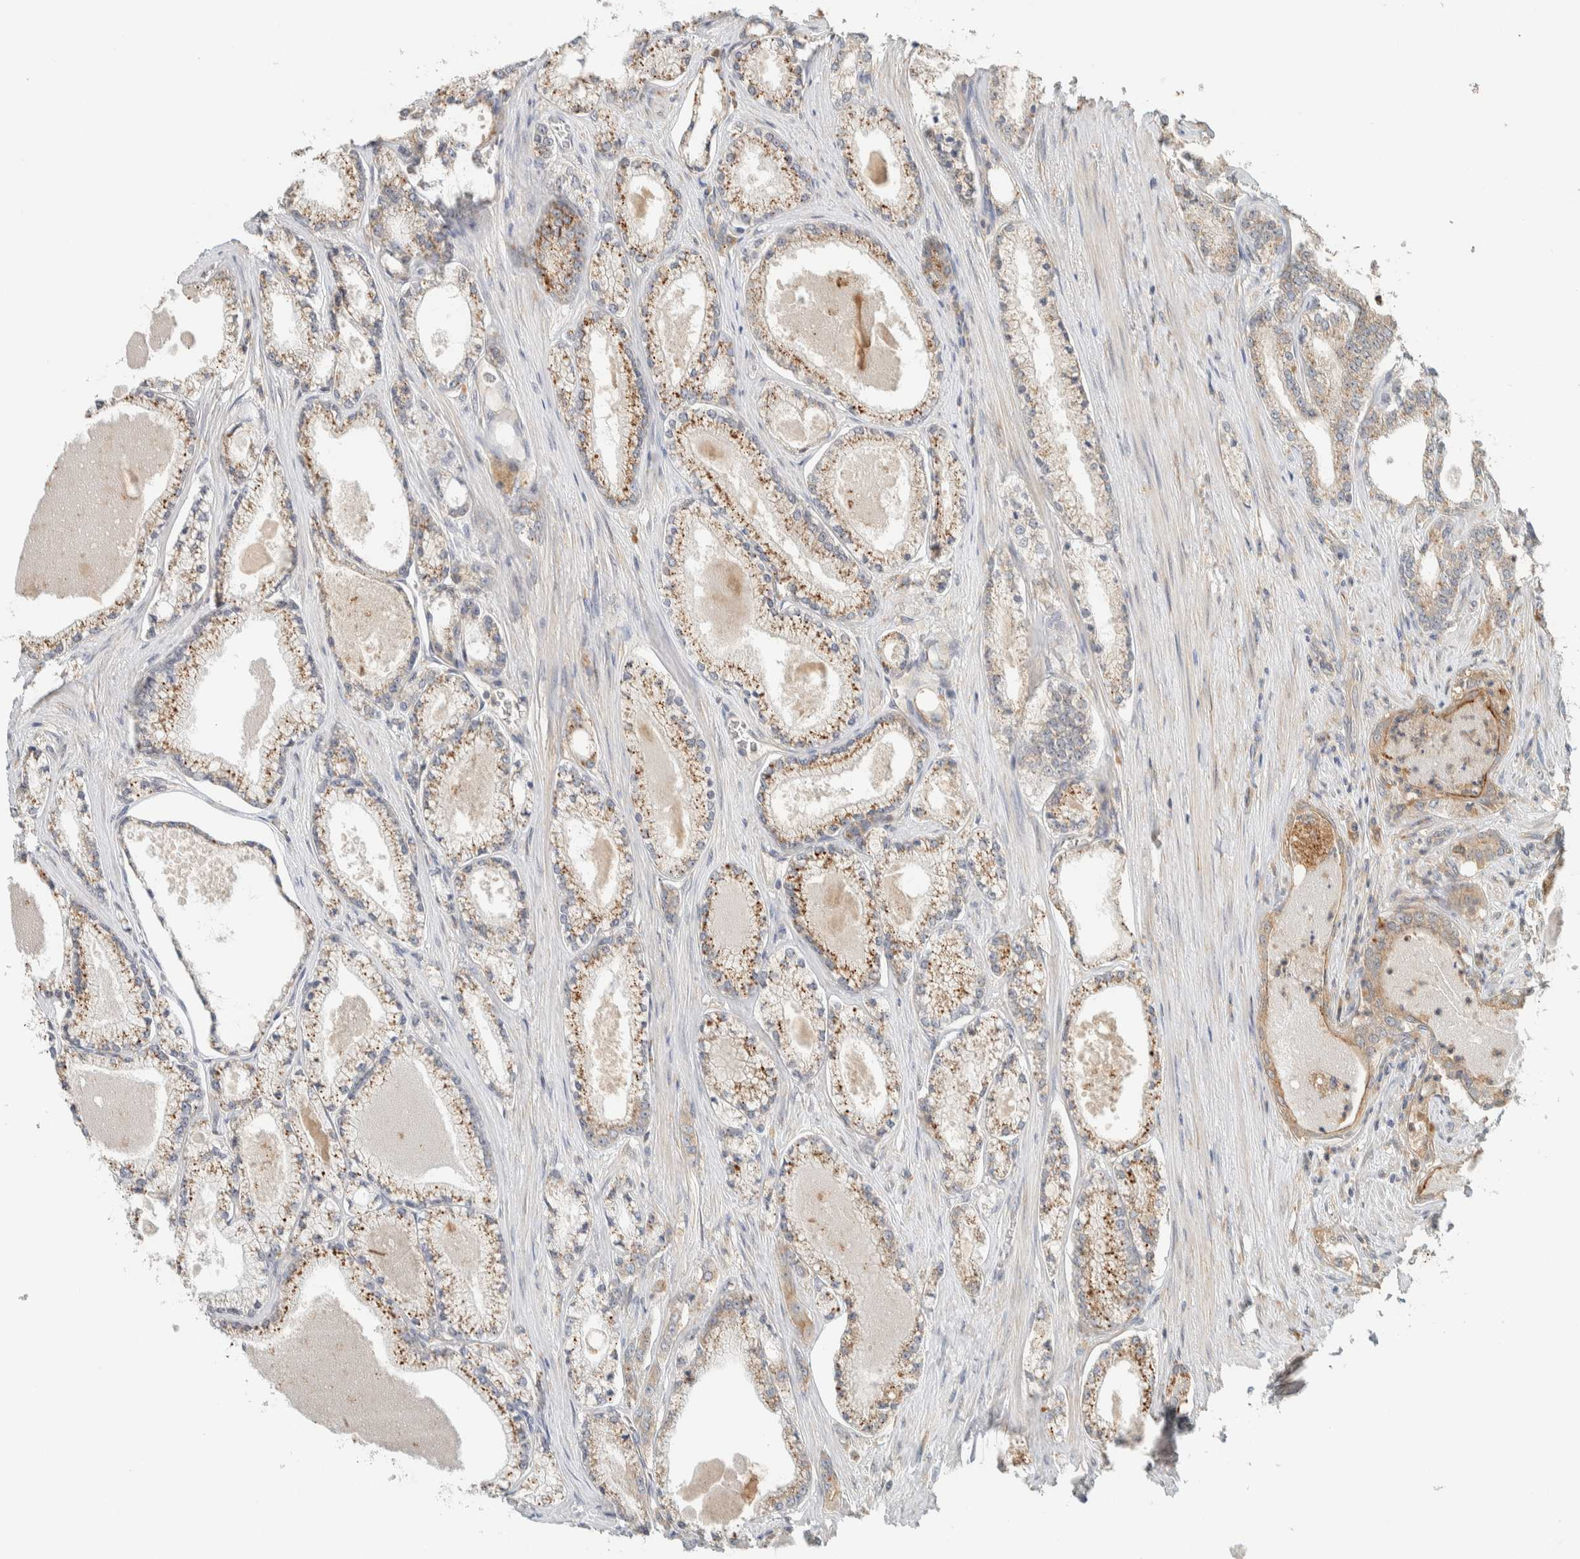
{"staining": {"intensity": "moderate", "quantity": ">75%", "location": "cytoplasmic/membranous"}, "tissue": "prostate cancer", "cell_type": "Tumor cells", "image_type": "cancer", "snomed": [{"axis": "morphology", "description": "Adenocarcinoma, High grade"}, {"axis": "topography", "description": "Prostate"}], "caption": "IHC staining of prostate cancer, which exhibits medium levels of moderate cytoplasmic/membranous staining in approximately >75% of tumor cells indicating moderate cytoplasmic/membranous protein expression. The staining was performed using DAB (3,3'-diaminobenzidine) (brown) for protein detection and nuclei were counterstained in hematoxylin (blue).", "gene": "RAB11FIP1", "patient": {"sex": "male", "age": 71}}